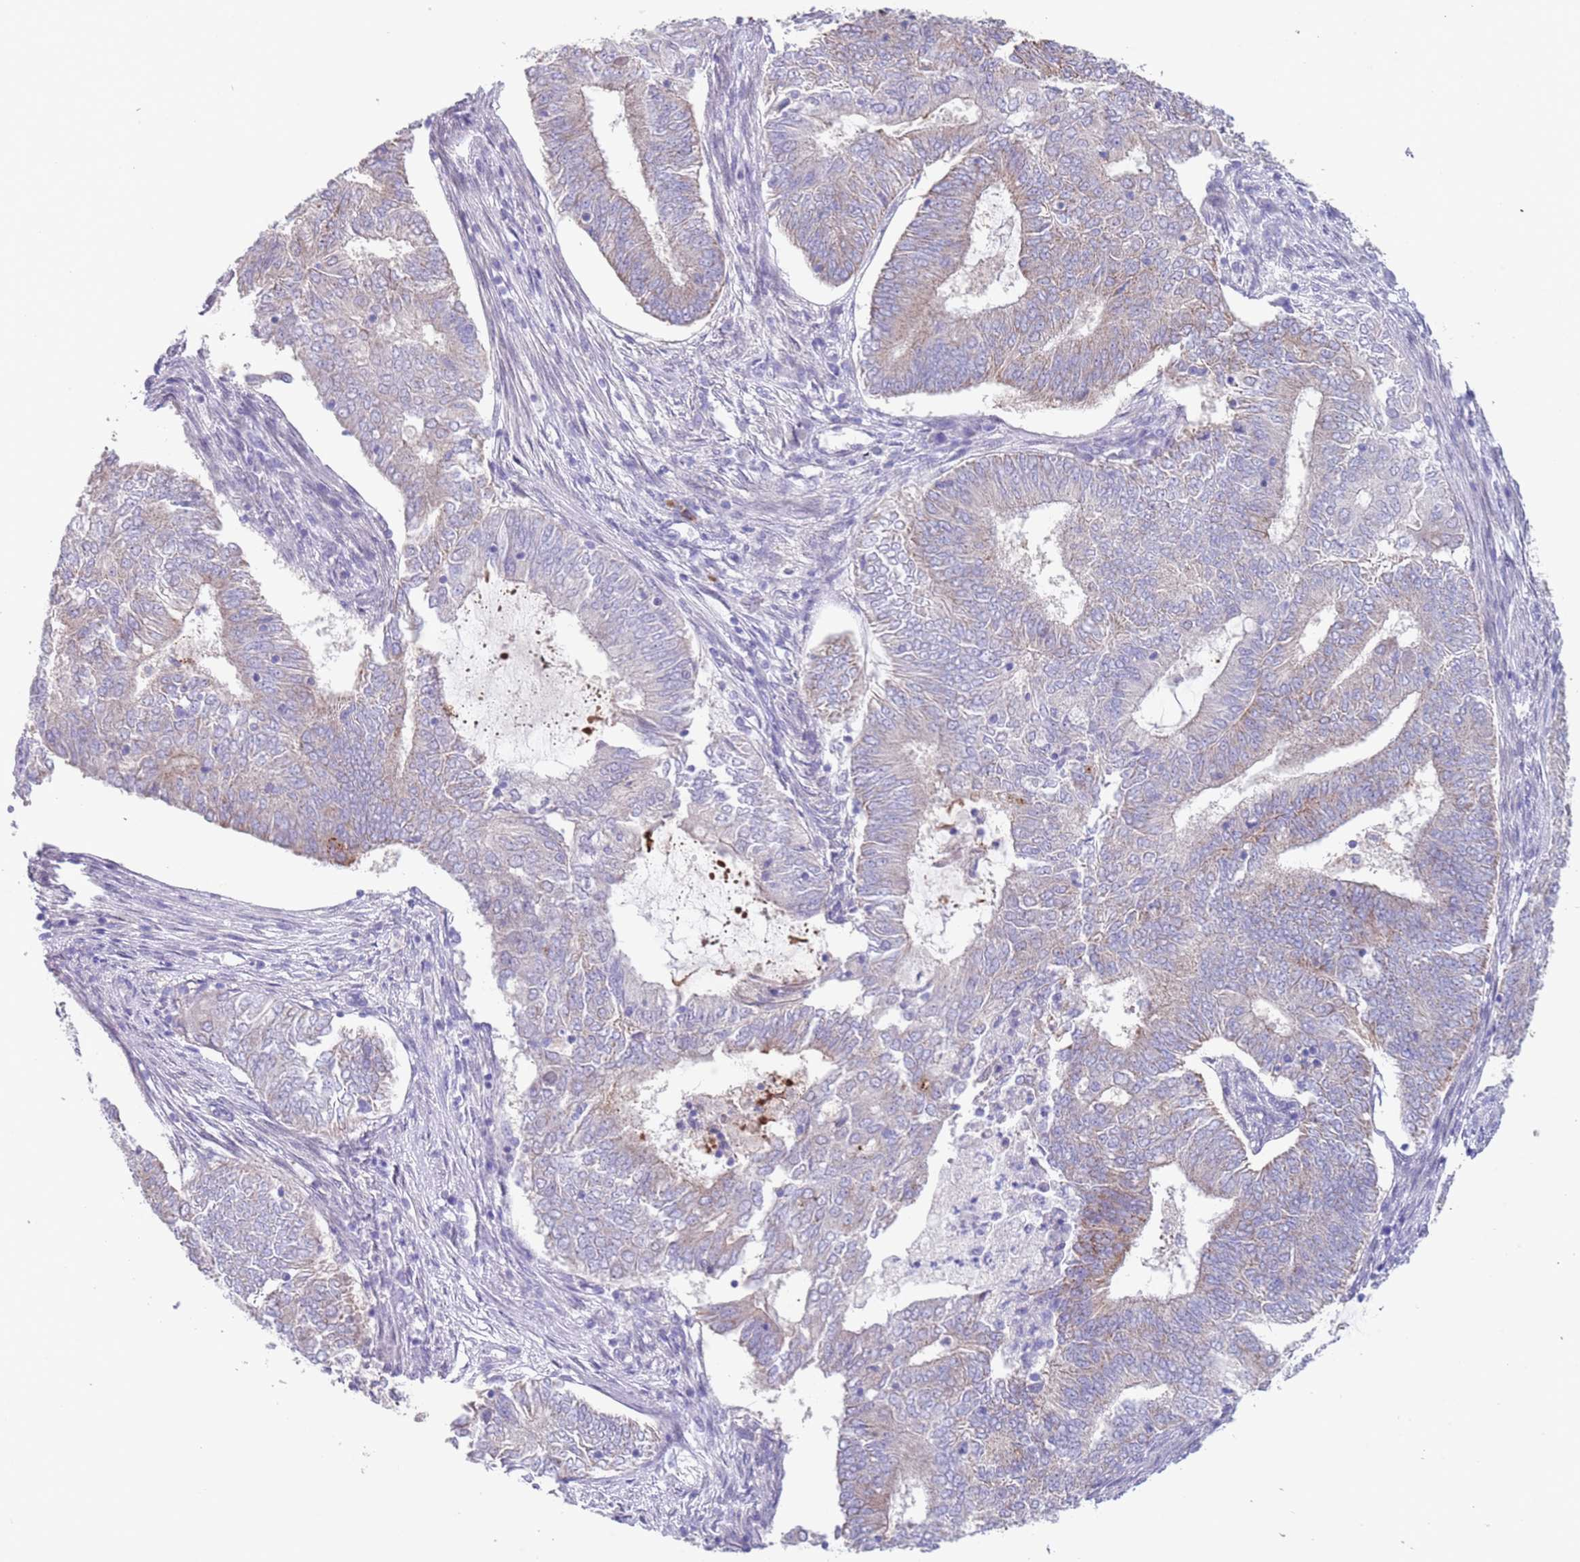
{"staining": {"intensity": "weak", "quantity": "<25%", "location": "cytoplasmic/membranous"}, "tissue": "endometrial cancer", "cell_type": "Tumor cells", "image_type": "cancer", "snomed": [{"axis": "morphology", "description": "Adenocarcinoma, NOS"}, {"axis": "topography", "description": "Endometrium"}], "caption": "An image of human endometrial adenocarcinoma is negative for staining in tumor cells. (DAB (3,3'-diaminobenzidine) immunohistochemistry (IHC) visualized using brightfield microscopy, high magnification).", "gene": "SPIRE2", "patient": {"sex": "female", "age": 62}}